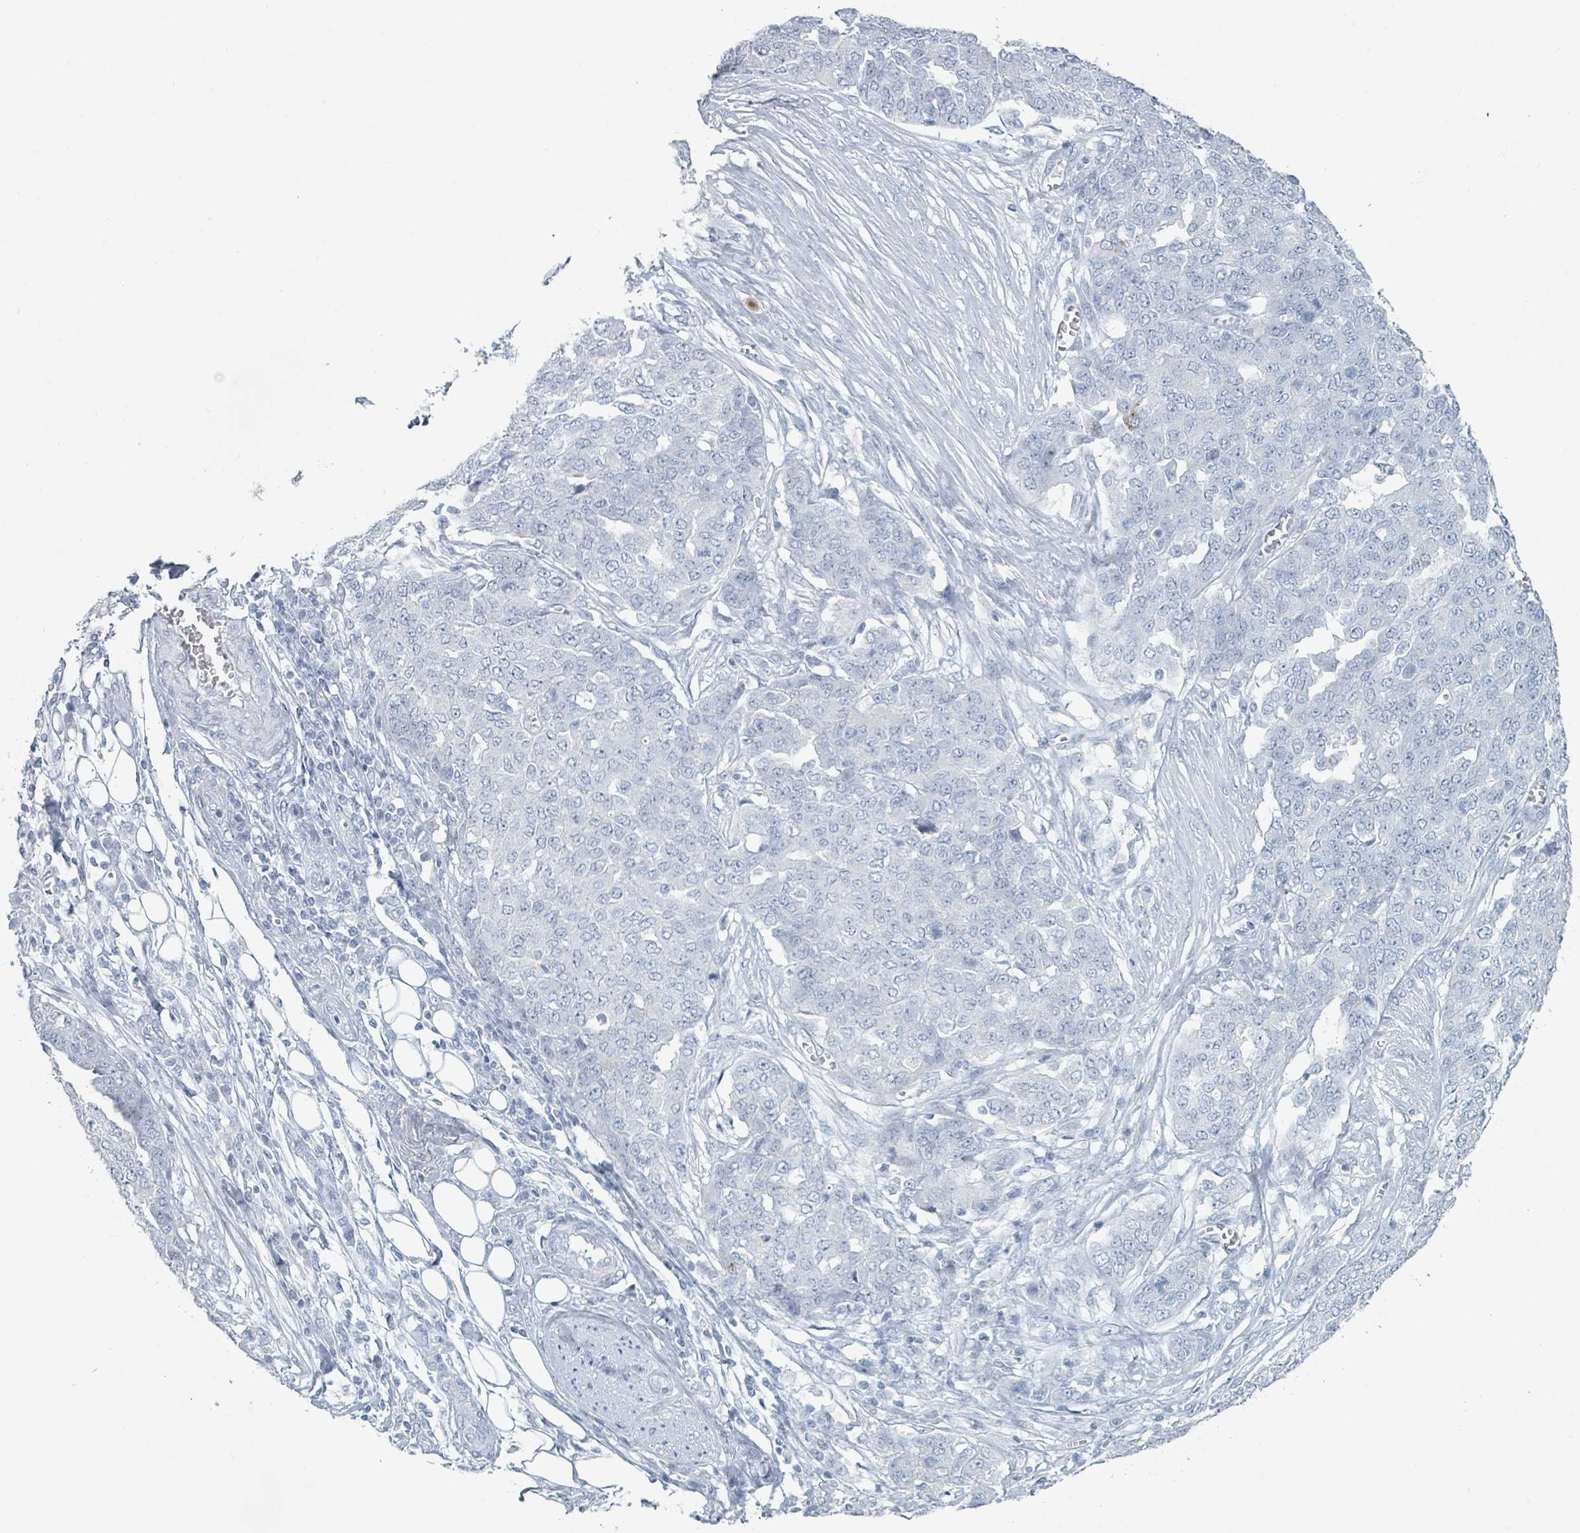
{"staining": {"intensity": "negative", "quantity": "none", "location": "none"}, "tissue": "ovarian cancer", "cell_type": "Tumor cells", "image_type": "cancer", "snomed": [{"axis": "morphology", "description": "Cystadenocarcinoma, serous, NOS"}, {"axis": "topography", "description": "Soft tissue"}, {"axis": "topography", "description": "Ovary"}], "caption": "IHC micrograph of neoplastic tissue: human ovarian cancer stained with DAB demonstrates no significant protein positivity in tumor cells.", "gene": "GPR15LG", "patient": {"sex": "female", "age": 57}}